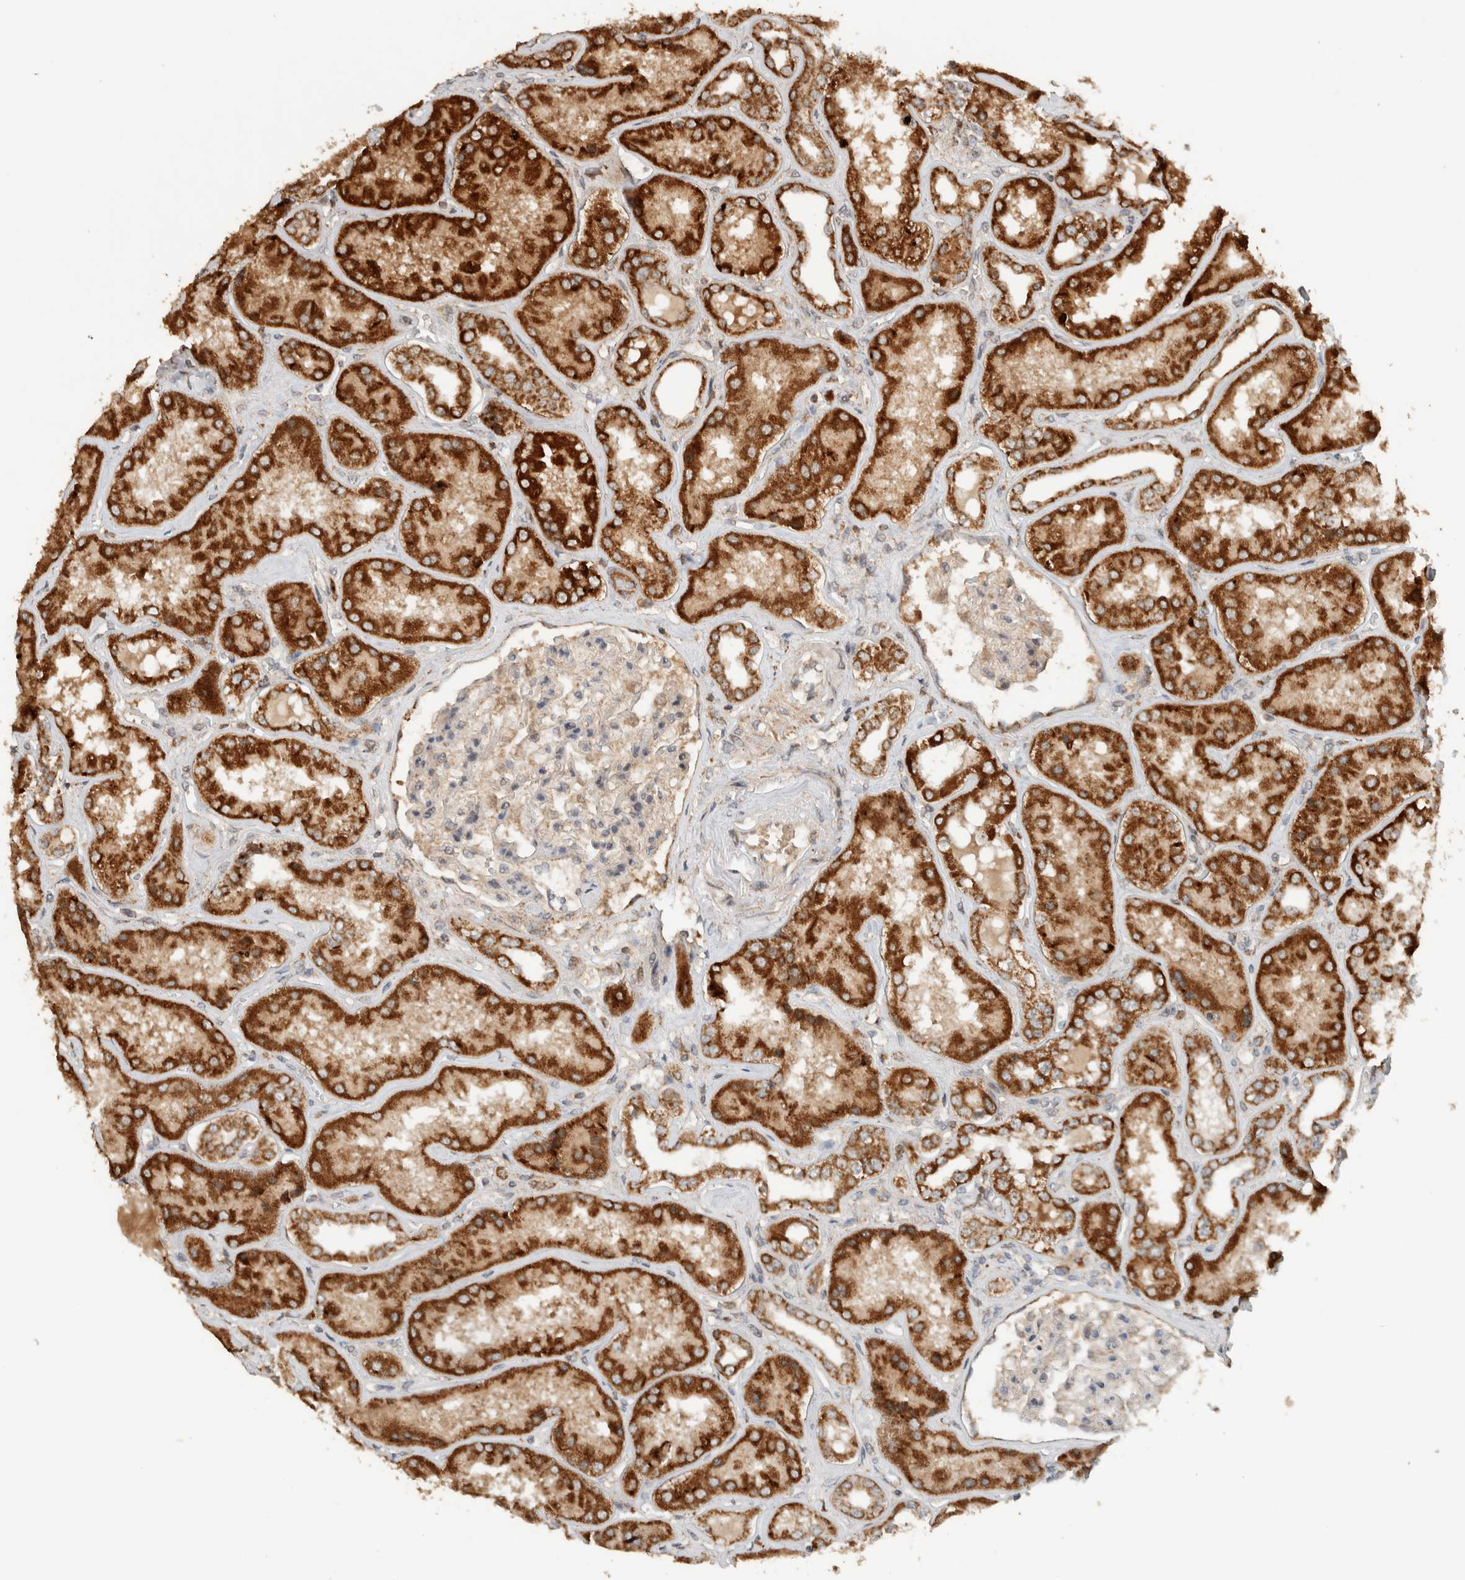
{"staining": {"intensity": "weak", "quantity": "25%-75%", "location": "cytoplasmic/membranous"}, "tissue": "kidney", "cell_type": "Cells in glomeruli", "image_type": "normal", "snomed": [{"axis": "morphology", "description": "Normal tissue, NOS"}, {"axis": "topography", "description": "Kidney"}], "caption": "The immunohistochemical stain shows weak cytoplasmic/membranous positivity in cells in glomeruli of benign kidney. The protein is stained brown, and the nuclei are stained in blue (DAB IHC with brightfield microscopy, high magnification).", "gene": "EIF2B3", "patient": {"sex": "female", "age": 56}}